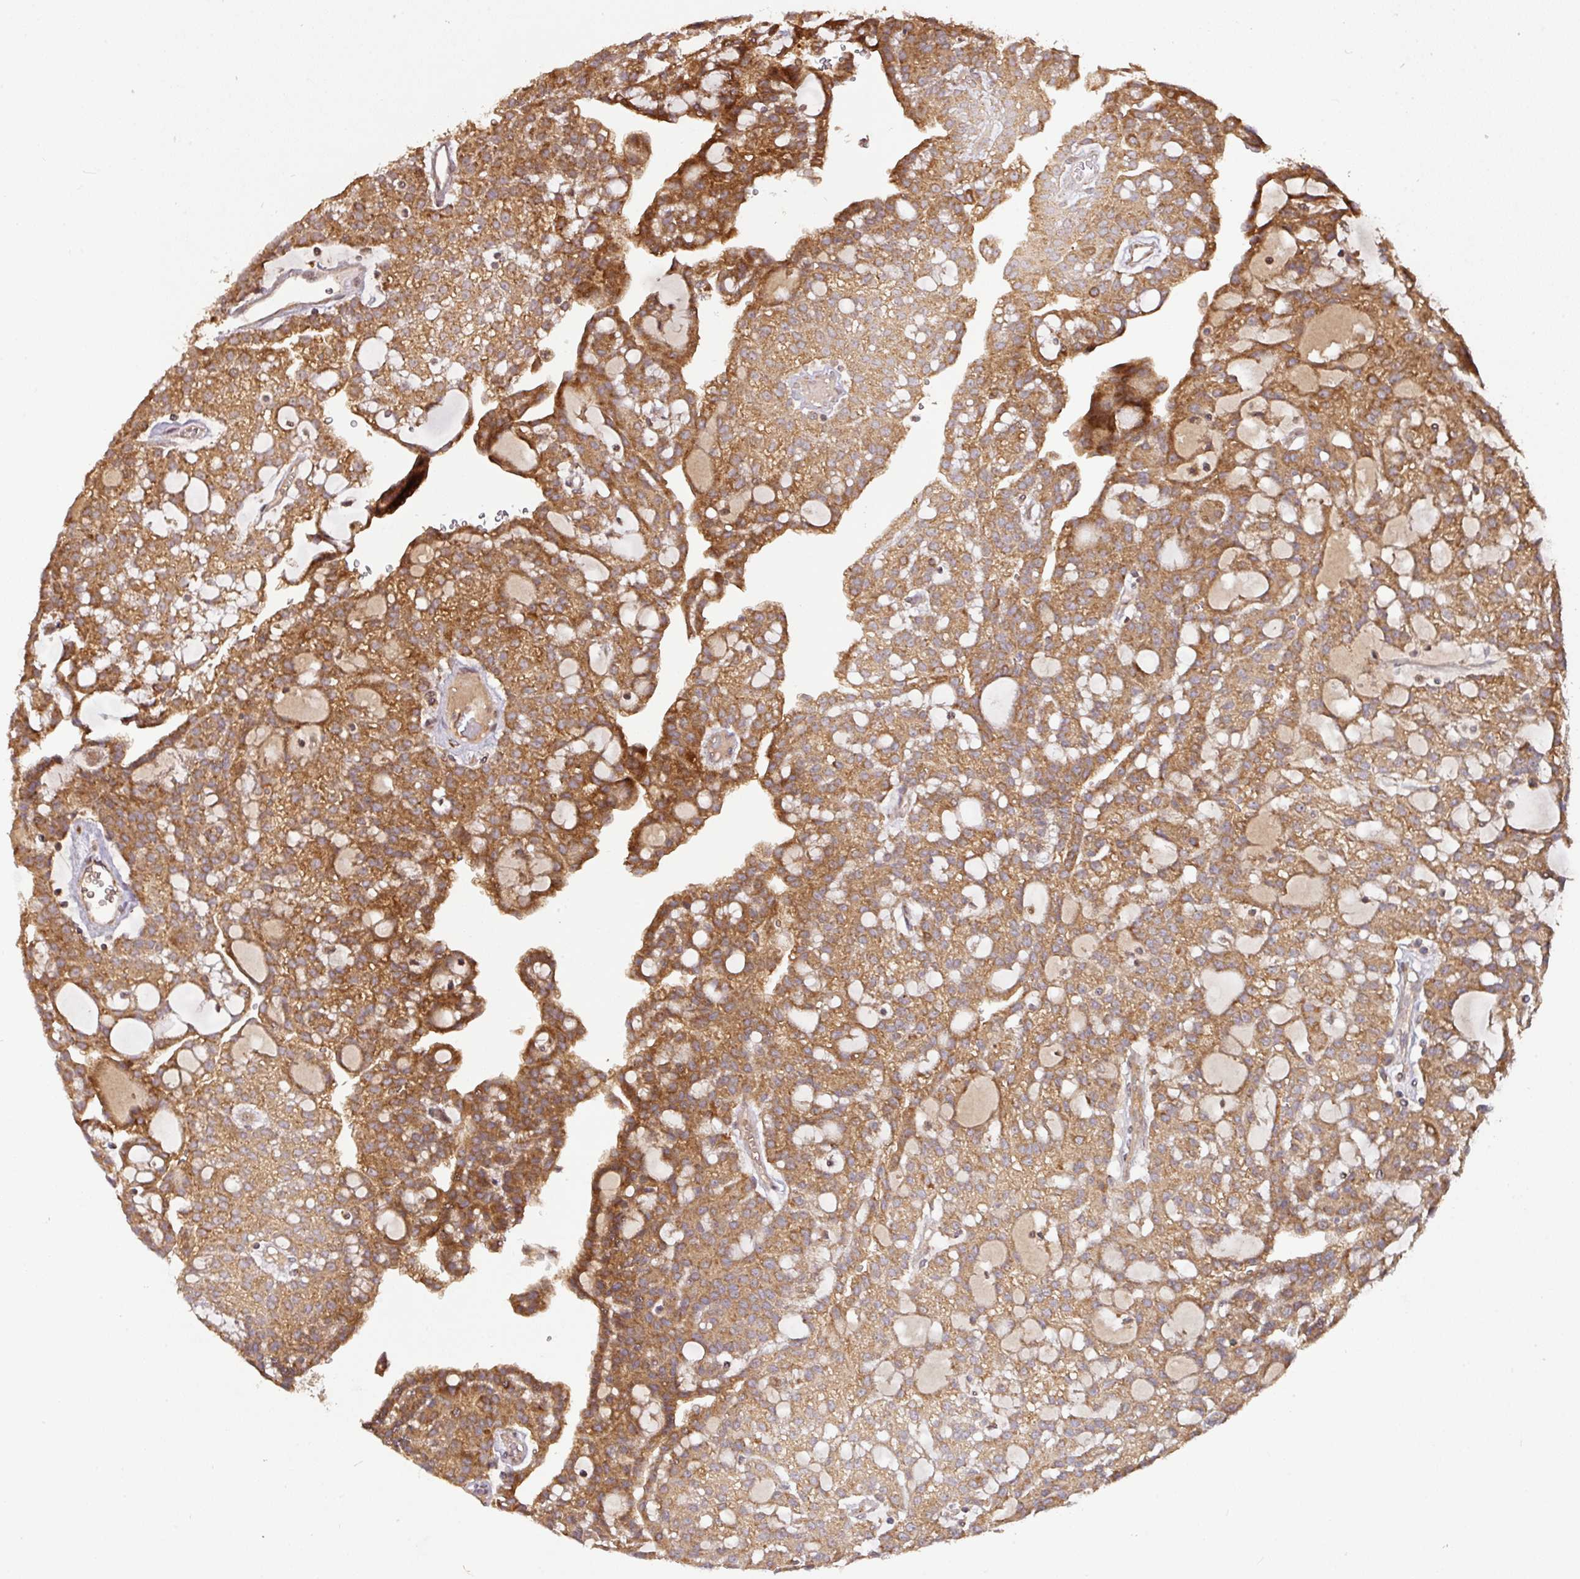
{"staining": {"intensity": "strong", "quantity": ">75%", "location": "cytoplasmic/membranous"}, "tissue": "renal cancer", "cell_type": "Tumor cells", "image_type": "cancer", "snomed": [{"axis": "morphology", "description": "Adenocarcinoma, NOS"}, {"axis": "topography", "description": "Kidney"}], "caption": "A histopathology image of human renal cancer stained for a protein displays strong cytoplasmic/membranous brown staining in tumor cells.", "gene": "MRRF", "patient": {"sex": "male", "age": 63}}